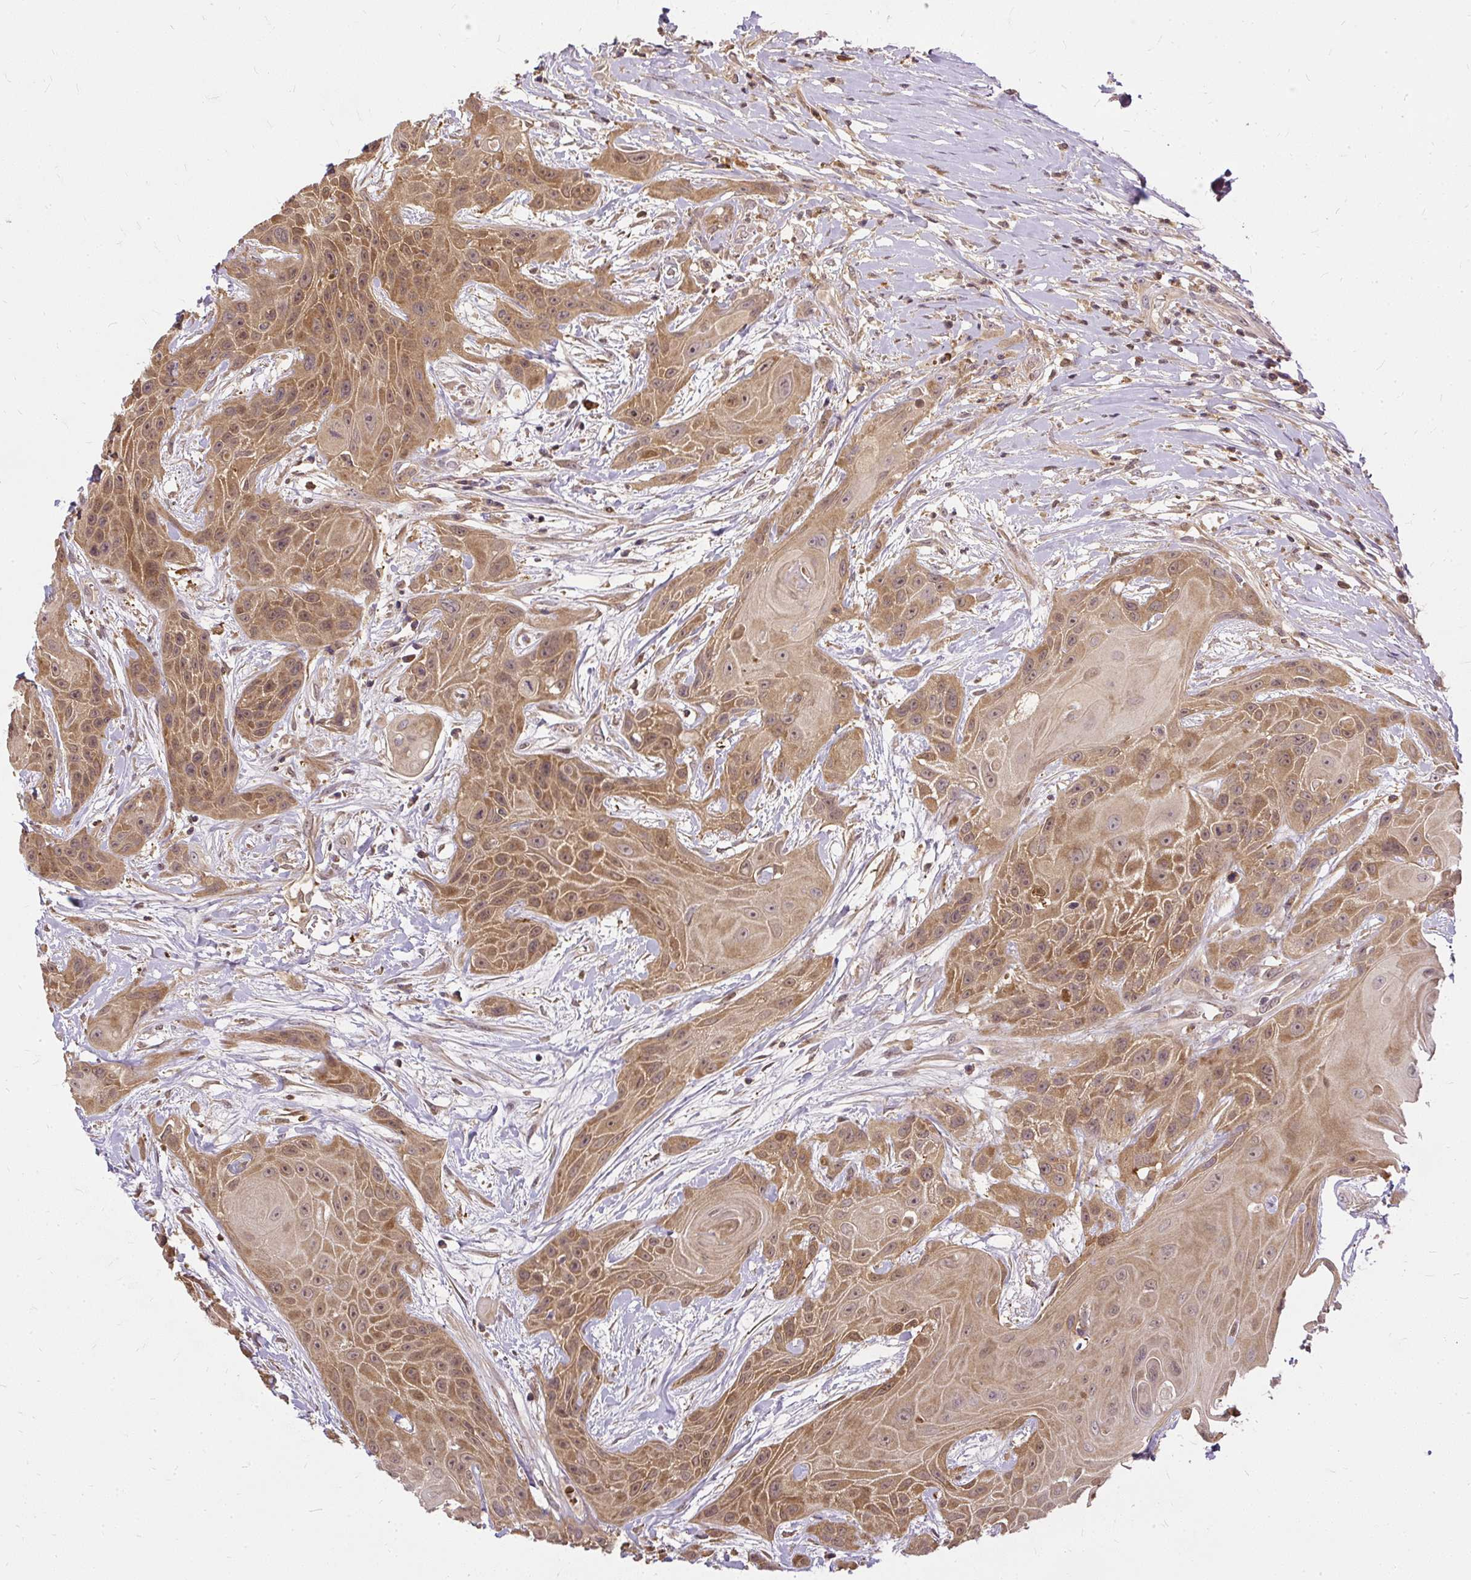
{"staining": {"intensity": "moderate", "quantity": ">75%", "location": "cytoplasmic/membranous"}, "tissue": "head and neck cancer", "cell_type": "Tumor cells", "image_type": "cancer", "snomed": [{"axis": "morphology", "description": "Squamous cell carcinoma, NOS"}, {"axis": "topography", "description": "Head-Neck"}], "caption": "The photomicrograph displays a brown stain indicating the presence of a protein in the cytoplasmic/membranous of tumor cells in squamous cell carcinoma (head and neck).", "gene": "AP5S1", "patient": {"sex": "female", "age": 73}}